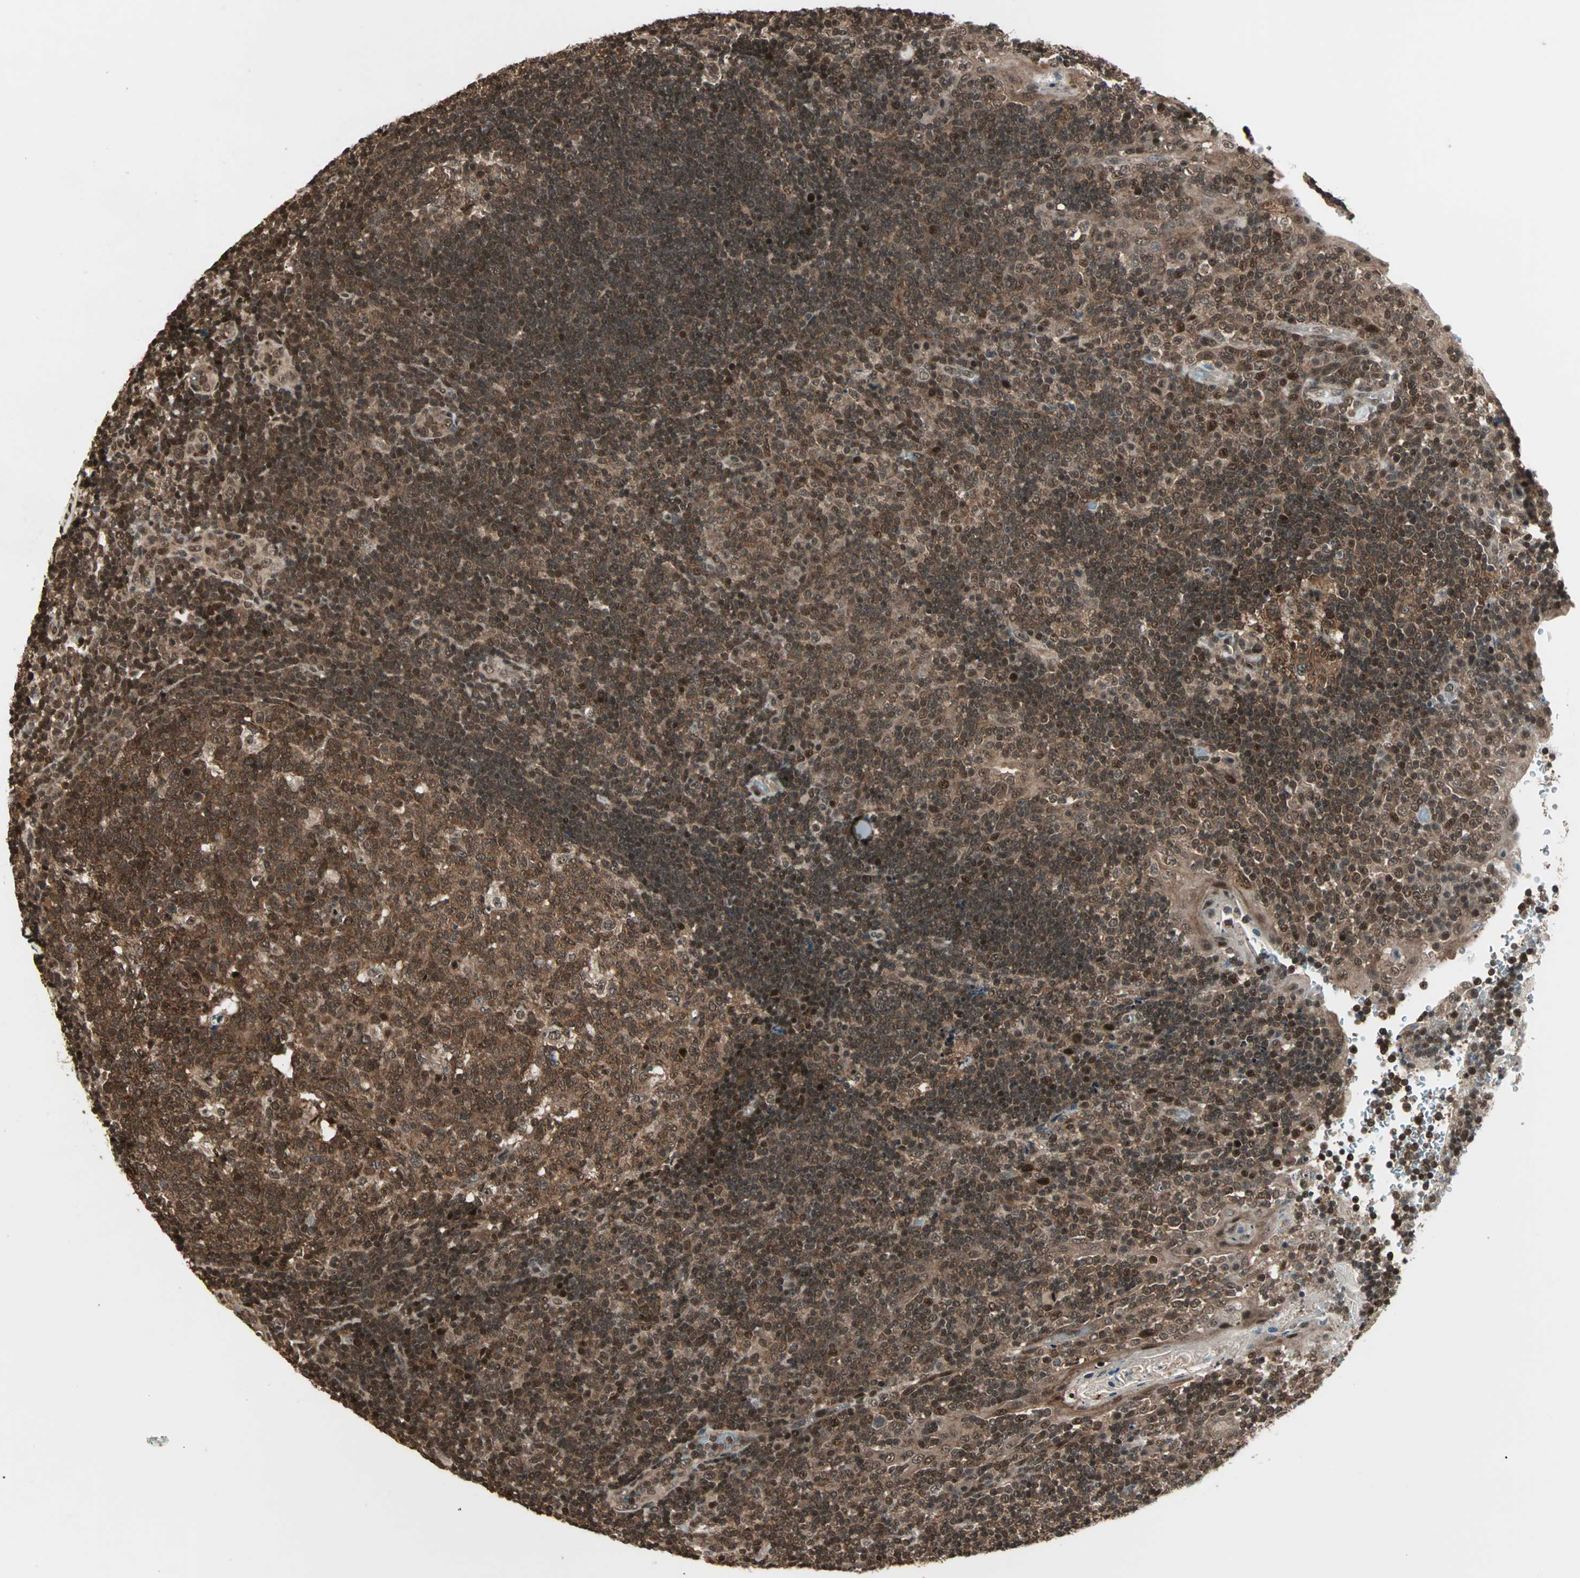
{"staining": {"intensity": "strong", "quantity": ">75%", "location": "cytoplasmic/membranous,nuclear"}, "tissue": "tonsil", "cell_type": "Germinal center cells", "image_type": "normal", "snomed": [{"axis": "morphology", "description": "Normal tissue, NOS"}, {"axis": "topography", "description": "Tonsil"}], "caption": "This histopathology image shows immunohistochemistry (IHC) staining of unremarkable tonsil, with high strong cytoplasmic/membranous,nuclear positivity in approximately >75% of germinal center cells.", "gene": "ZNF44", "patient": {"sex": "female", "age": 40}}